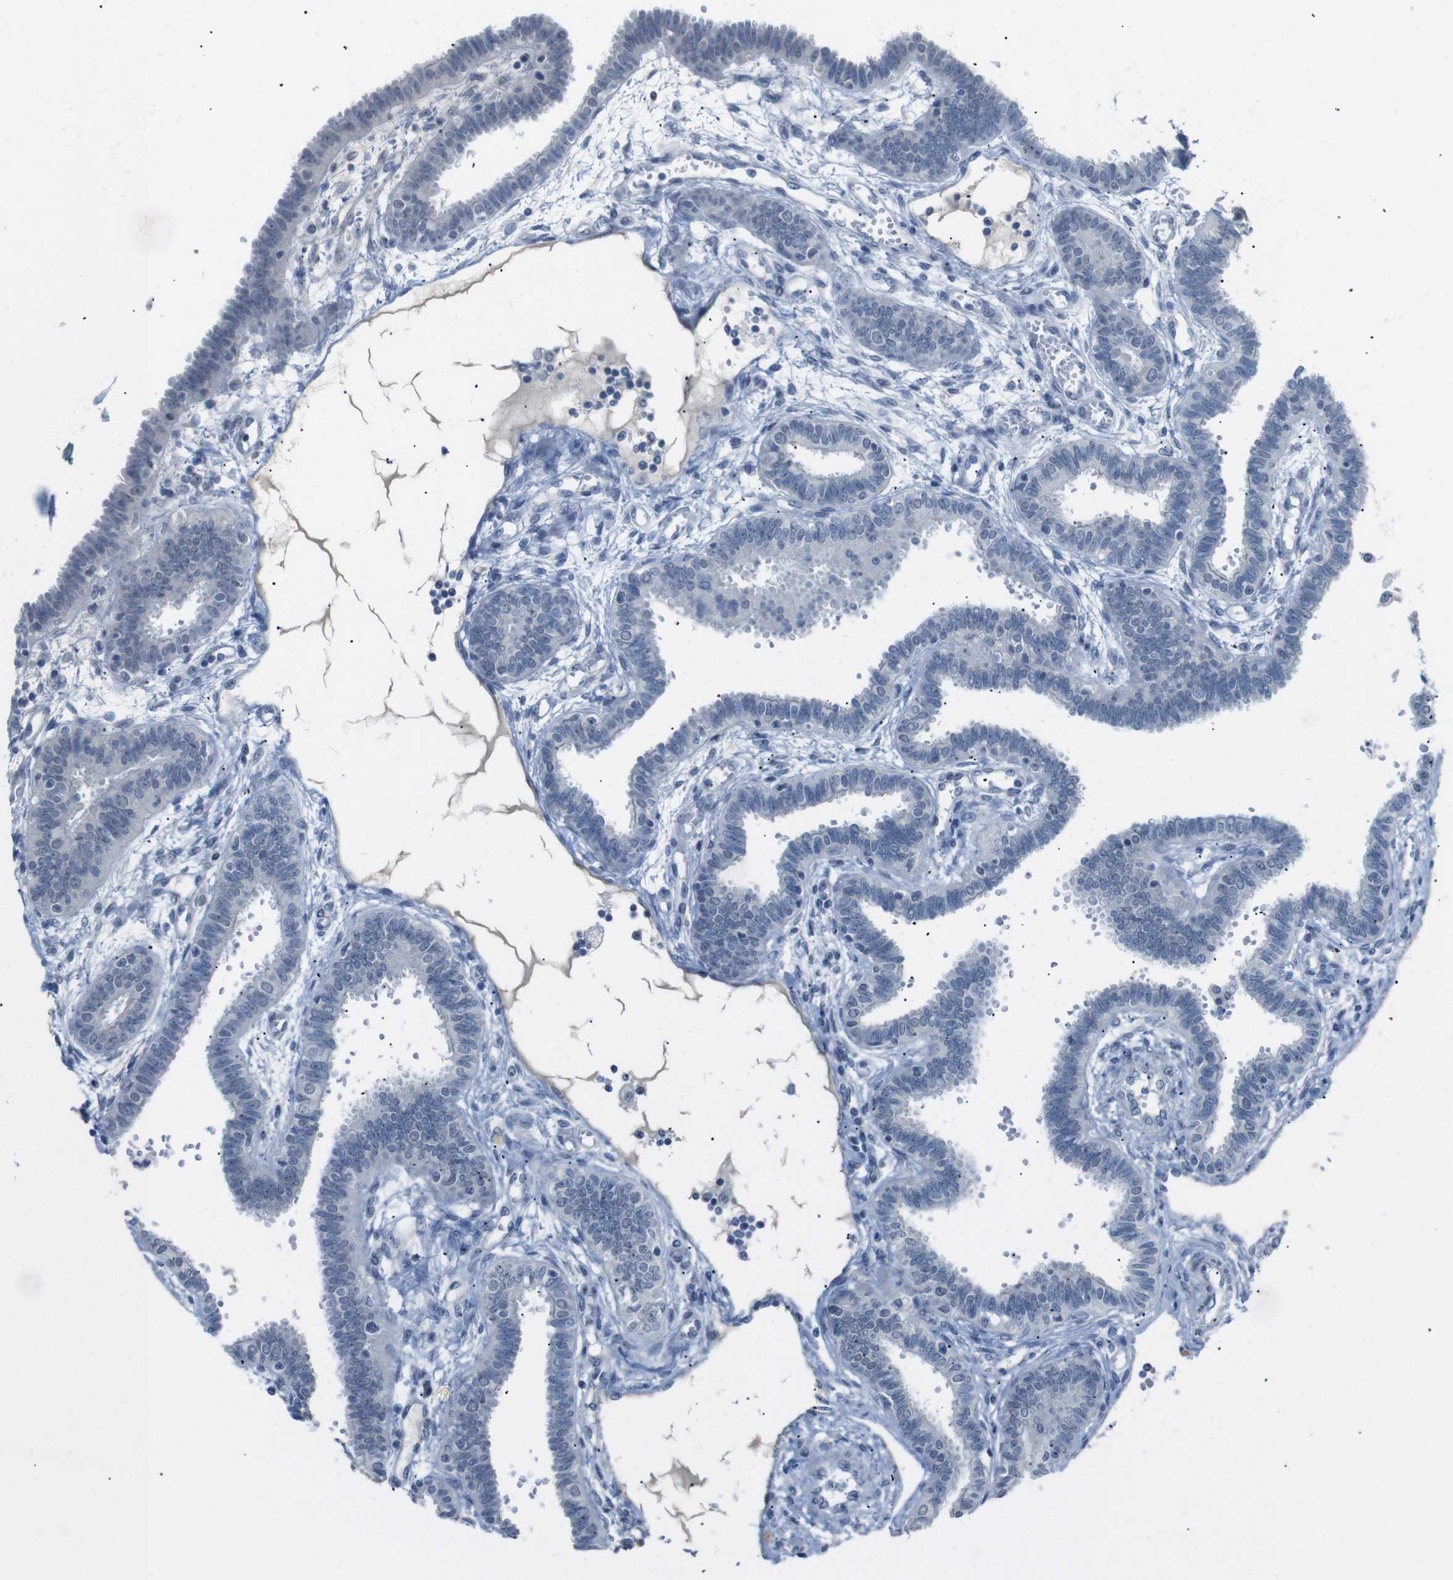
{"staining": {"intensity": "negative", "quantity": "none", "location": "none"}, "tissue": "fallopian tube", "cell_type": "Glandular cells", "image_type": "normal", "snomed": [{"axis": "morphology", "description": "Normal tissue, NOS"}, {"axis": "topography", "description": "Fallopian tube"}], "caption": "Immunohistochemical staining of benign fallopian tube demonstrates no significant staining in glandular cells.", "gene": "CHRM5", "patient": {"sex": "female", "age": 32}}